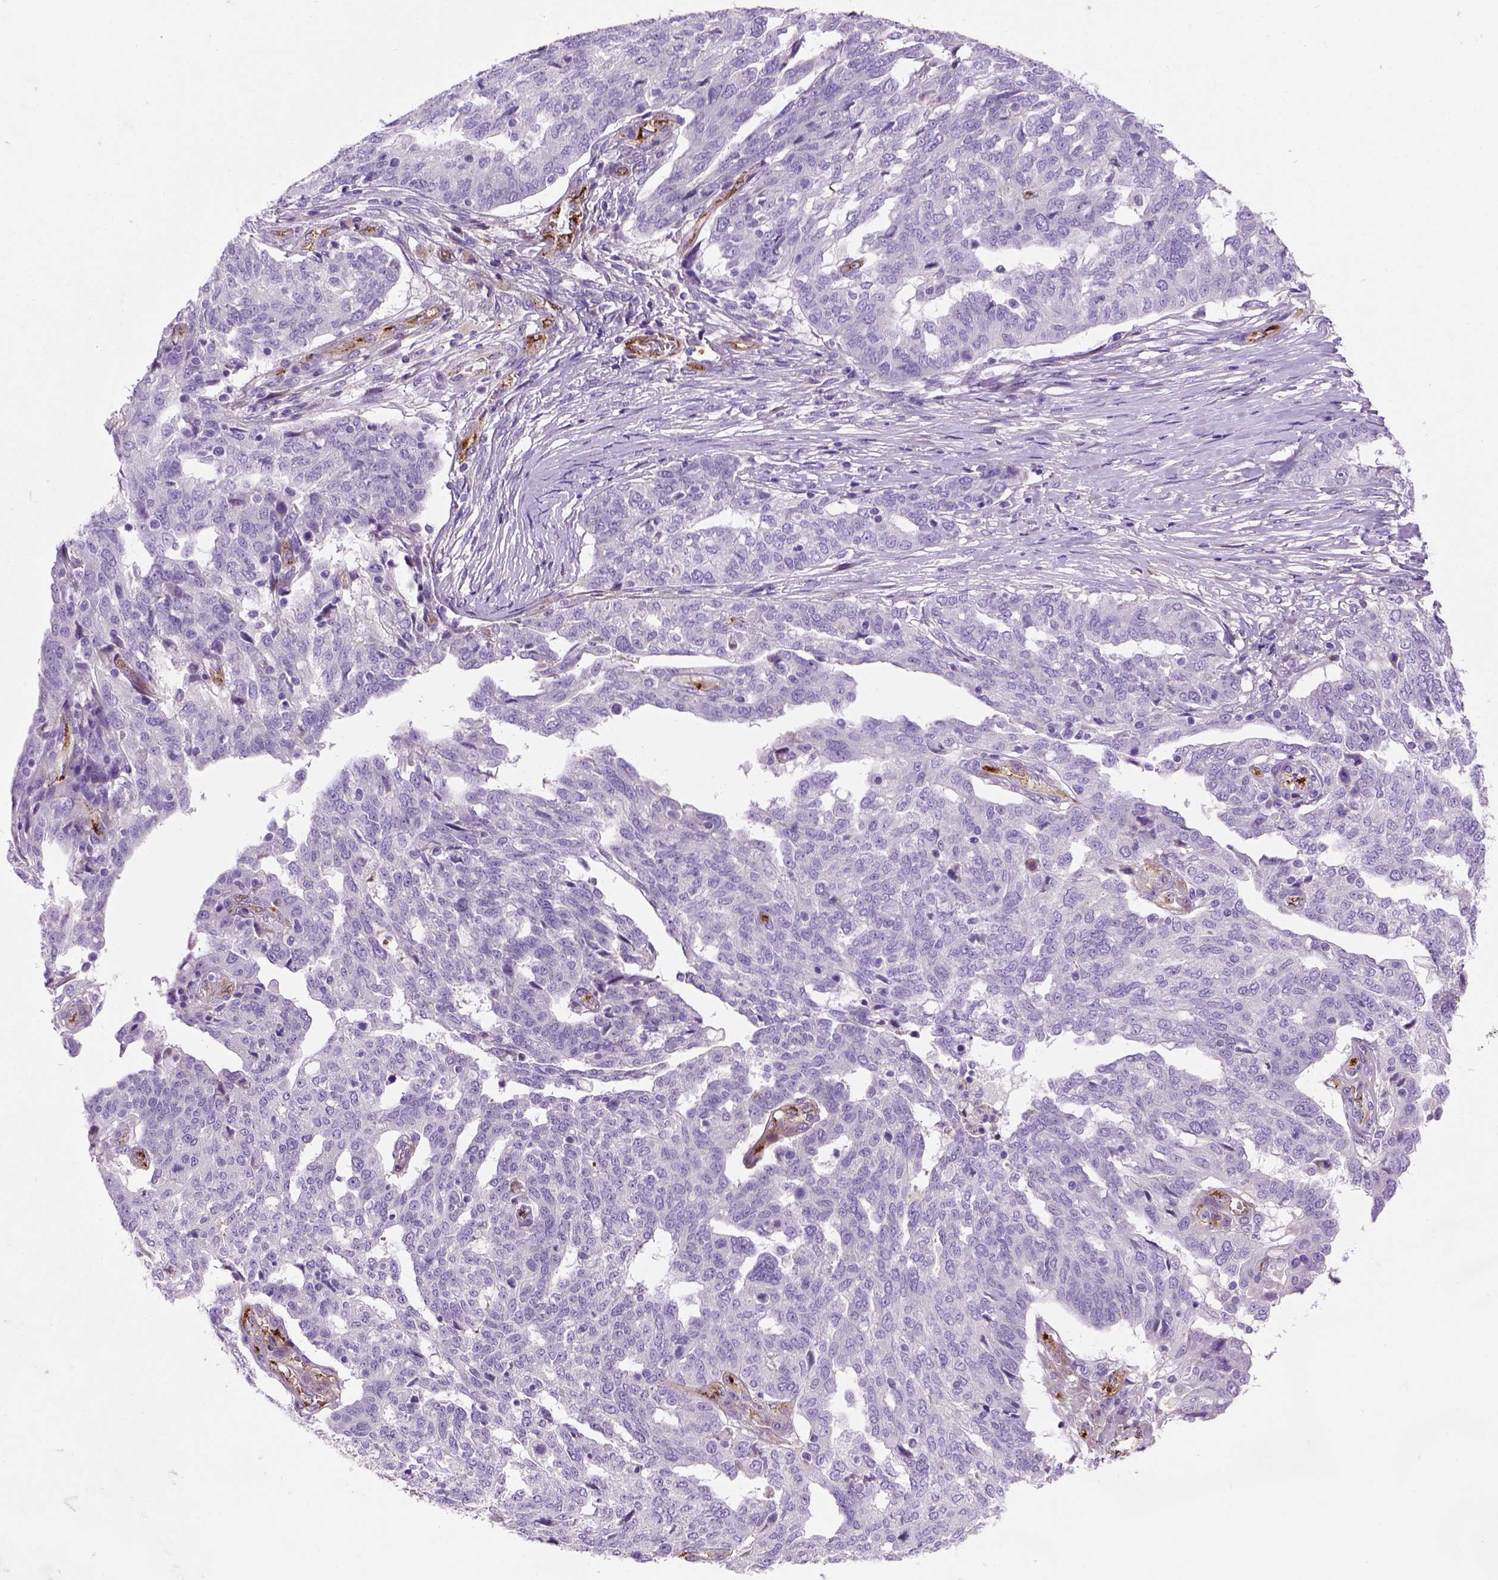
{"staining": {"intensity": "negative", "quantity": "none", "location": "none"}, "tissue": "ovarian cancer", "cell_type": "Tumor cells", "image_type": "cancer", "snomed": [{"axis": "morphology", "description": "Cystadenocarcinoma, serous, NOS"}, {"axis": "topography", "description": "Ovary"}], "caption": "This is a image of immunohistochemistry (IHC) staining of serous cystadenocarcinoma (ovarian), which shows no positivity in tumor cells.", "gene": "VWF", "patient": {"sex": "female", "age": 67}}